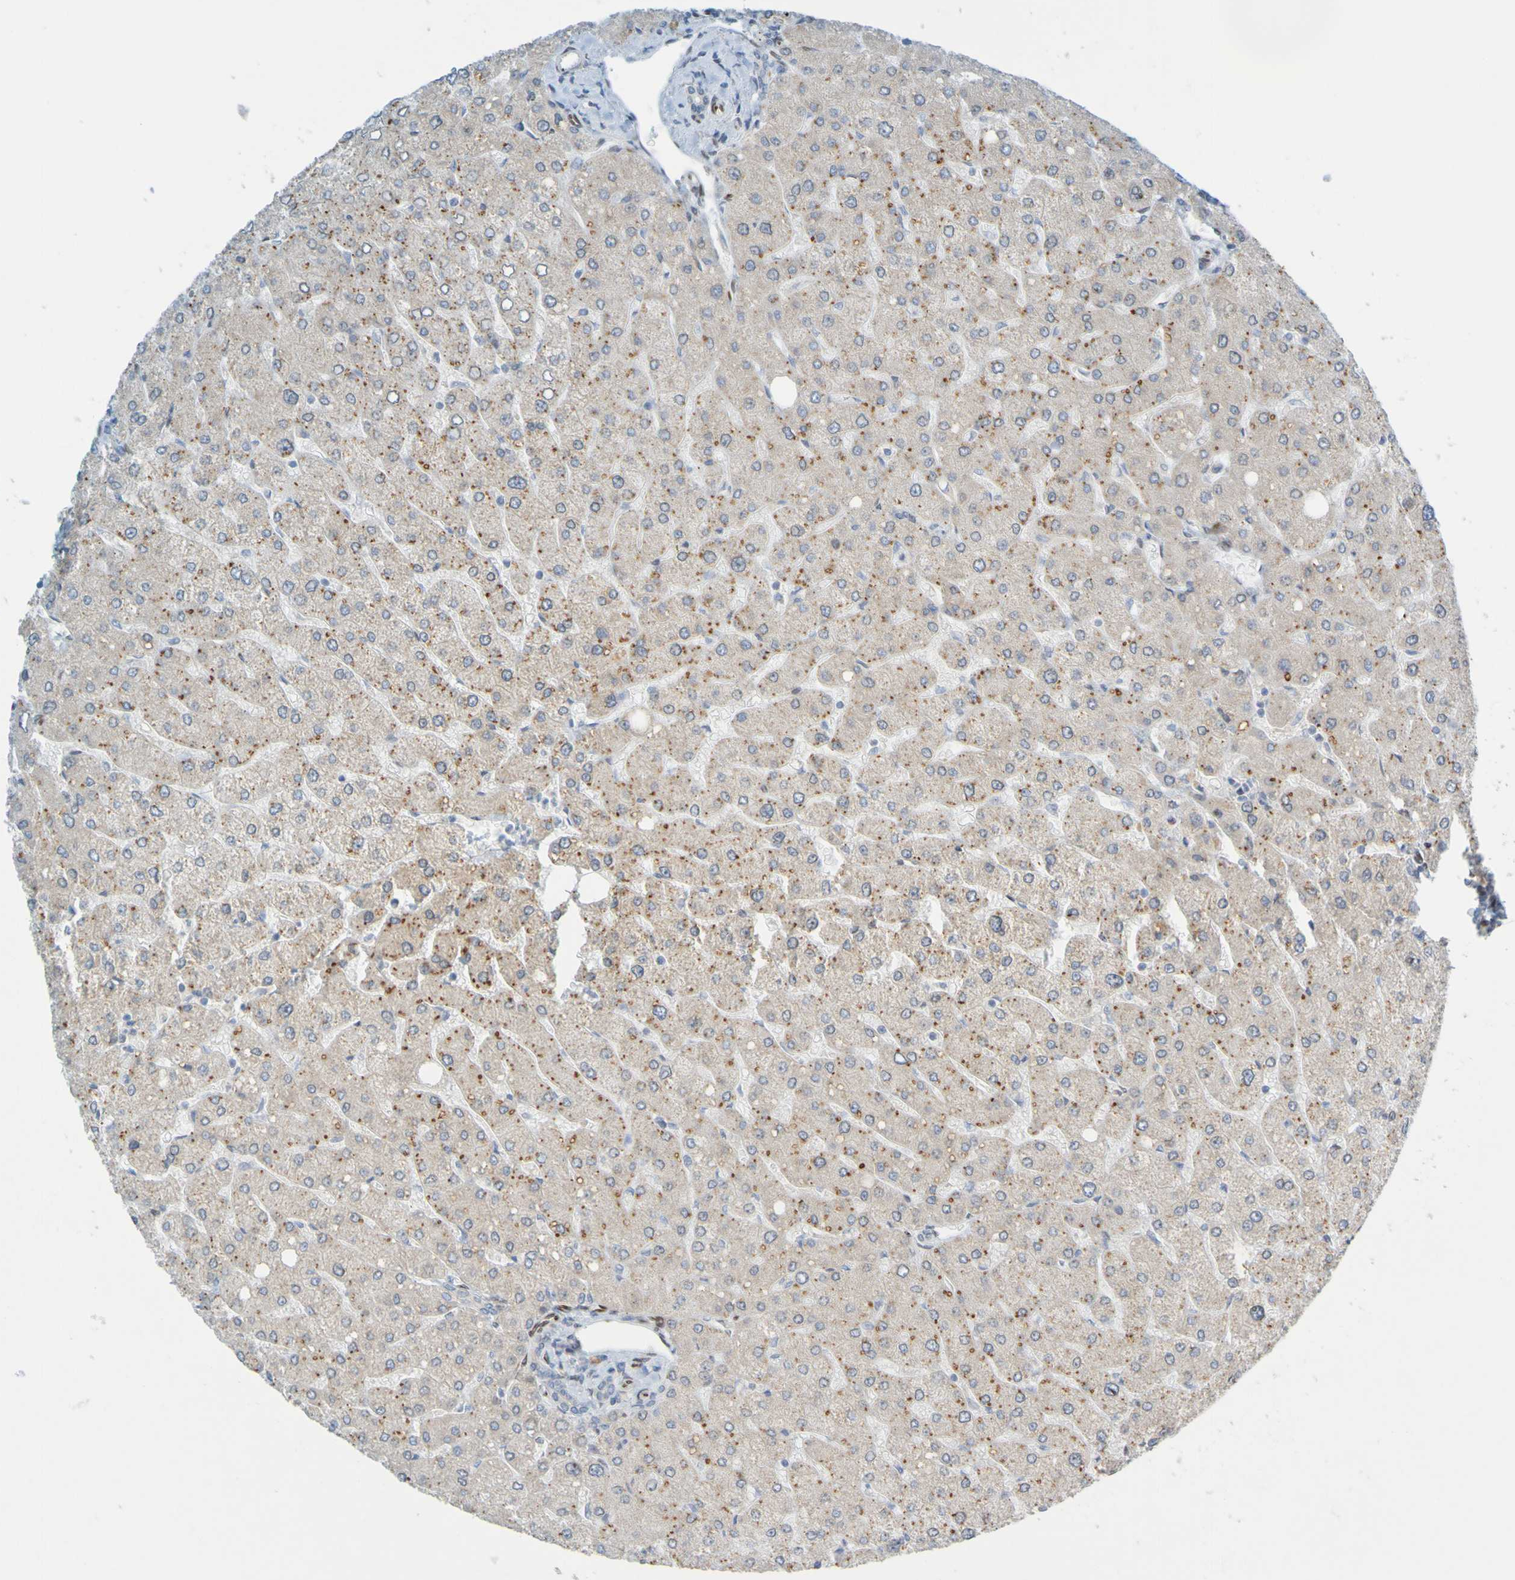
{"staining": {"intensity": "negative", "quantity": "none", "location": "none"}, "tissue": "liver", "cell_type": "Cholangiocytes", "image_type": "normal", "snomed": [{"axis": "morphology", "description": "Normal tissue, NOS"}, {"axis": "topography", "description": "Liver"}], "caption": "DAB (3,3'-diaminobenzidine) immunohistochemical staining of normal liver exhibits no significant expression in cholangiocytes.", "gene": "MAG", "patient": {"sex": "male", "age": 55}}